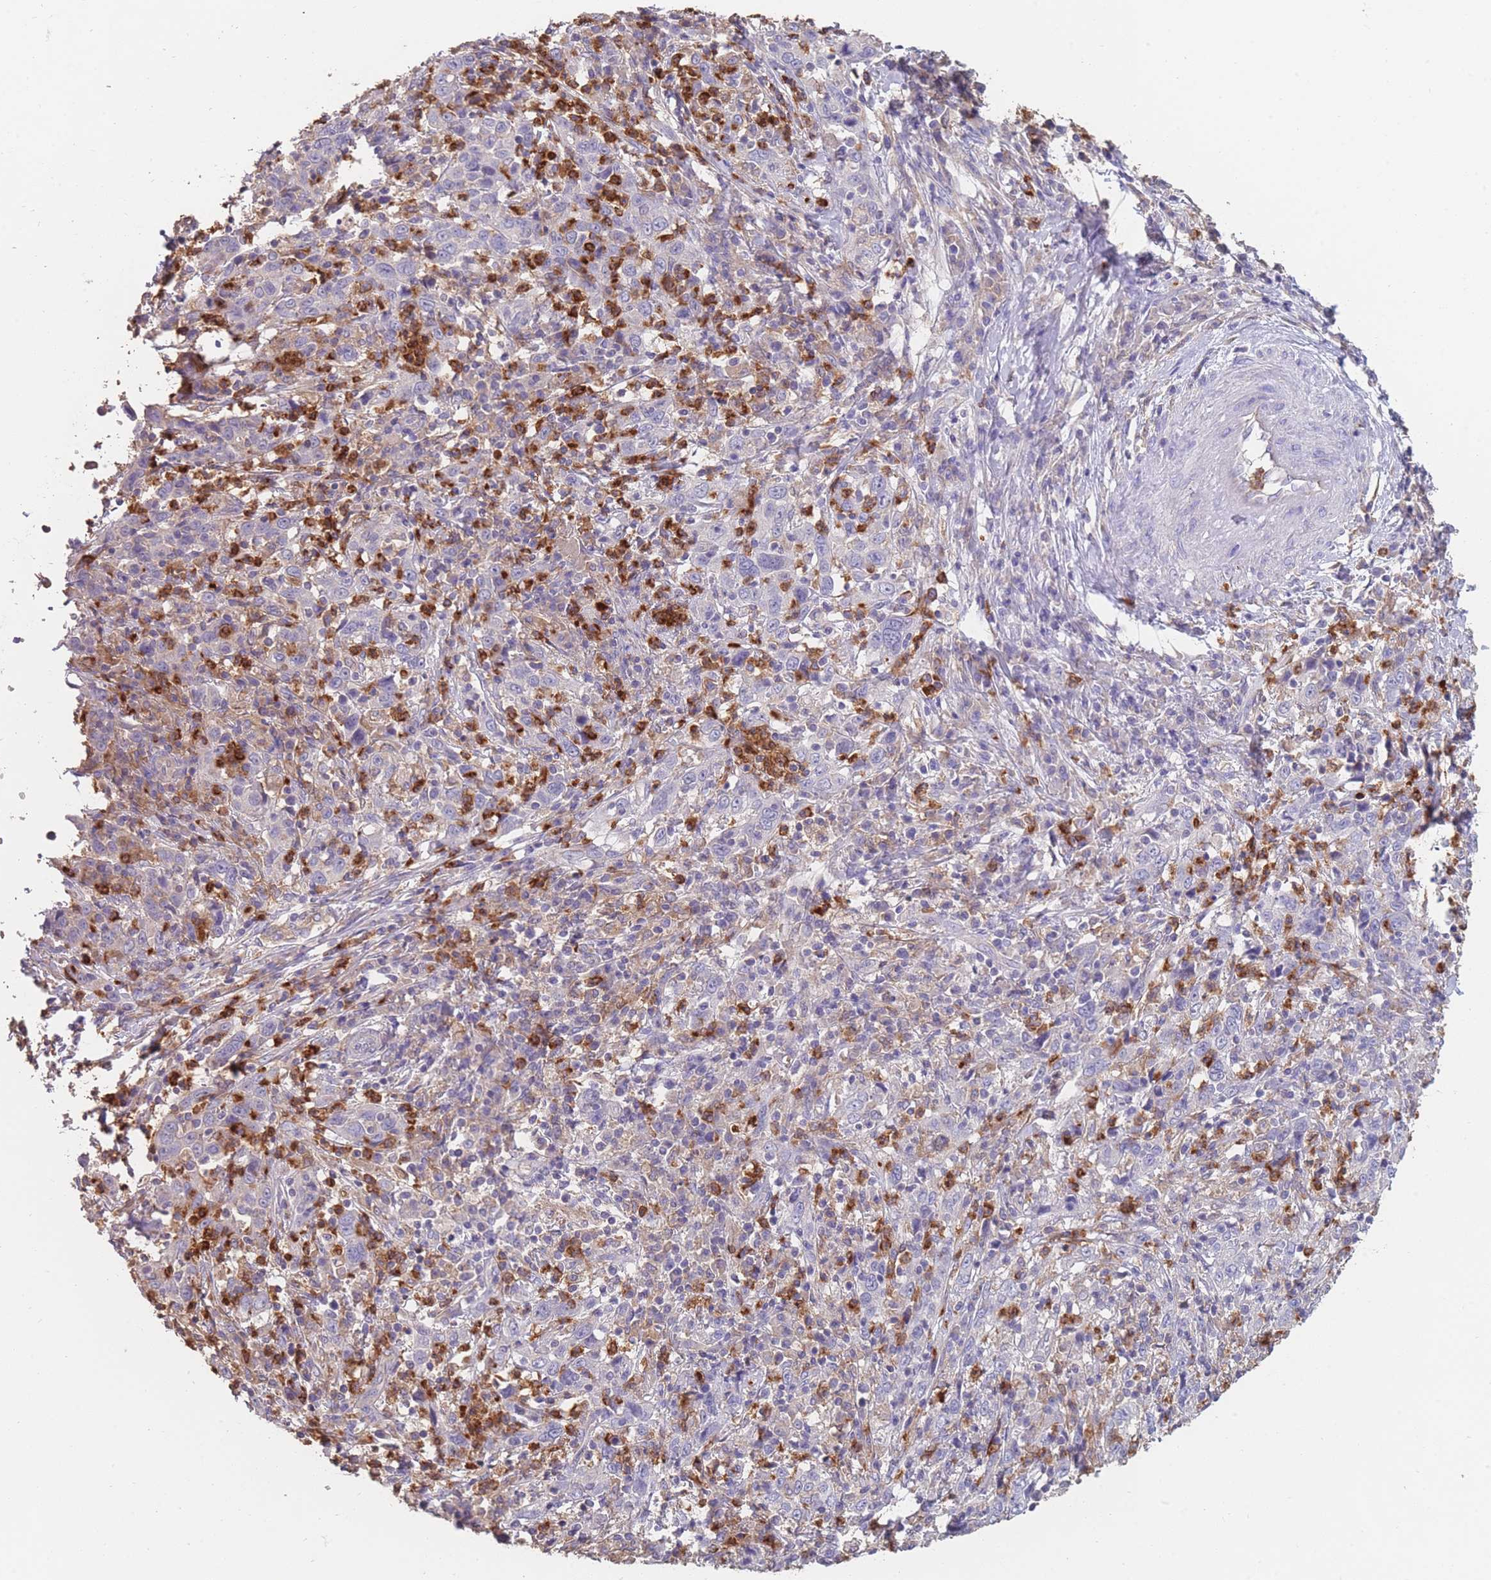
{"staining": {"intensity": "negative", "quantity": "none", "location": "none"}, "tissue": "cervical cancer", "cell_type": "Tumor cells", "image_type": "cancer", "snomed": [{"axis": "morphology", "description": "Squamous cell carcinoma, NOS"}, {"axis": "topography", "description": "Cervix"}], "caption": "A photomicrograph of human cervical cancer is negative for staining in tumor cells.", "gene": "CLEC12A", "patient": {"sex": "female", "age": 46}}